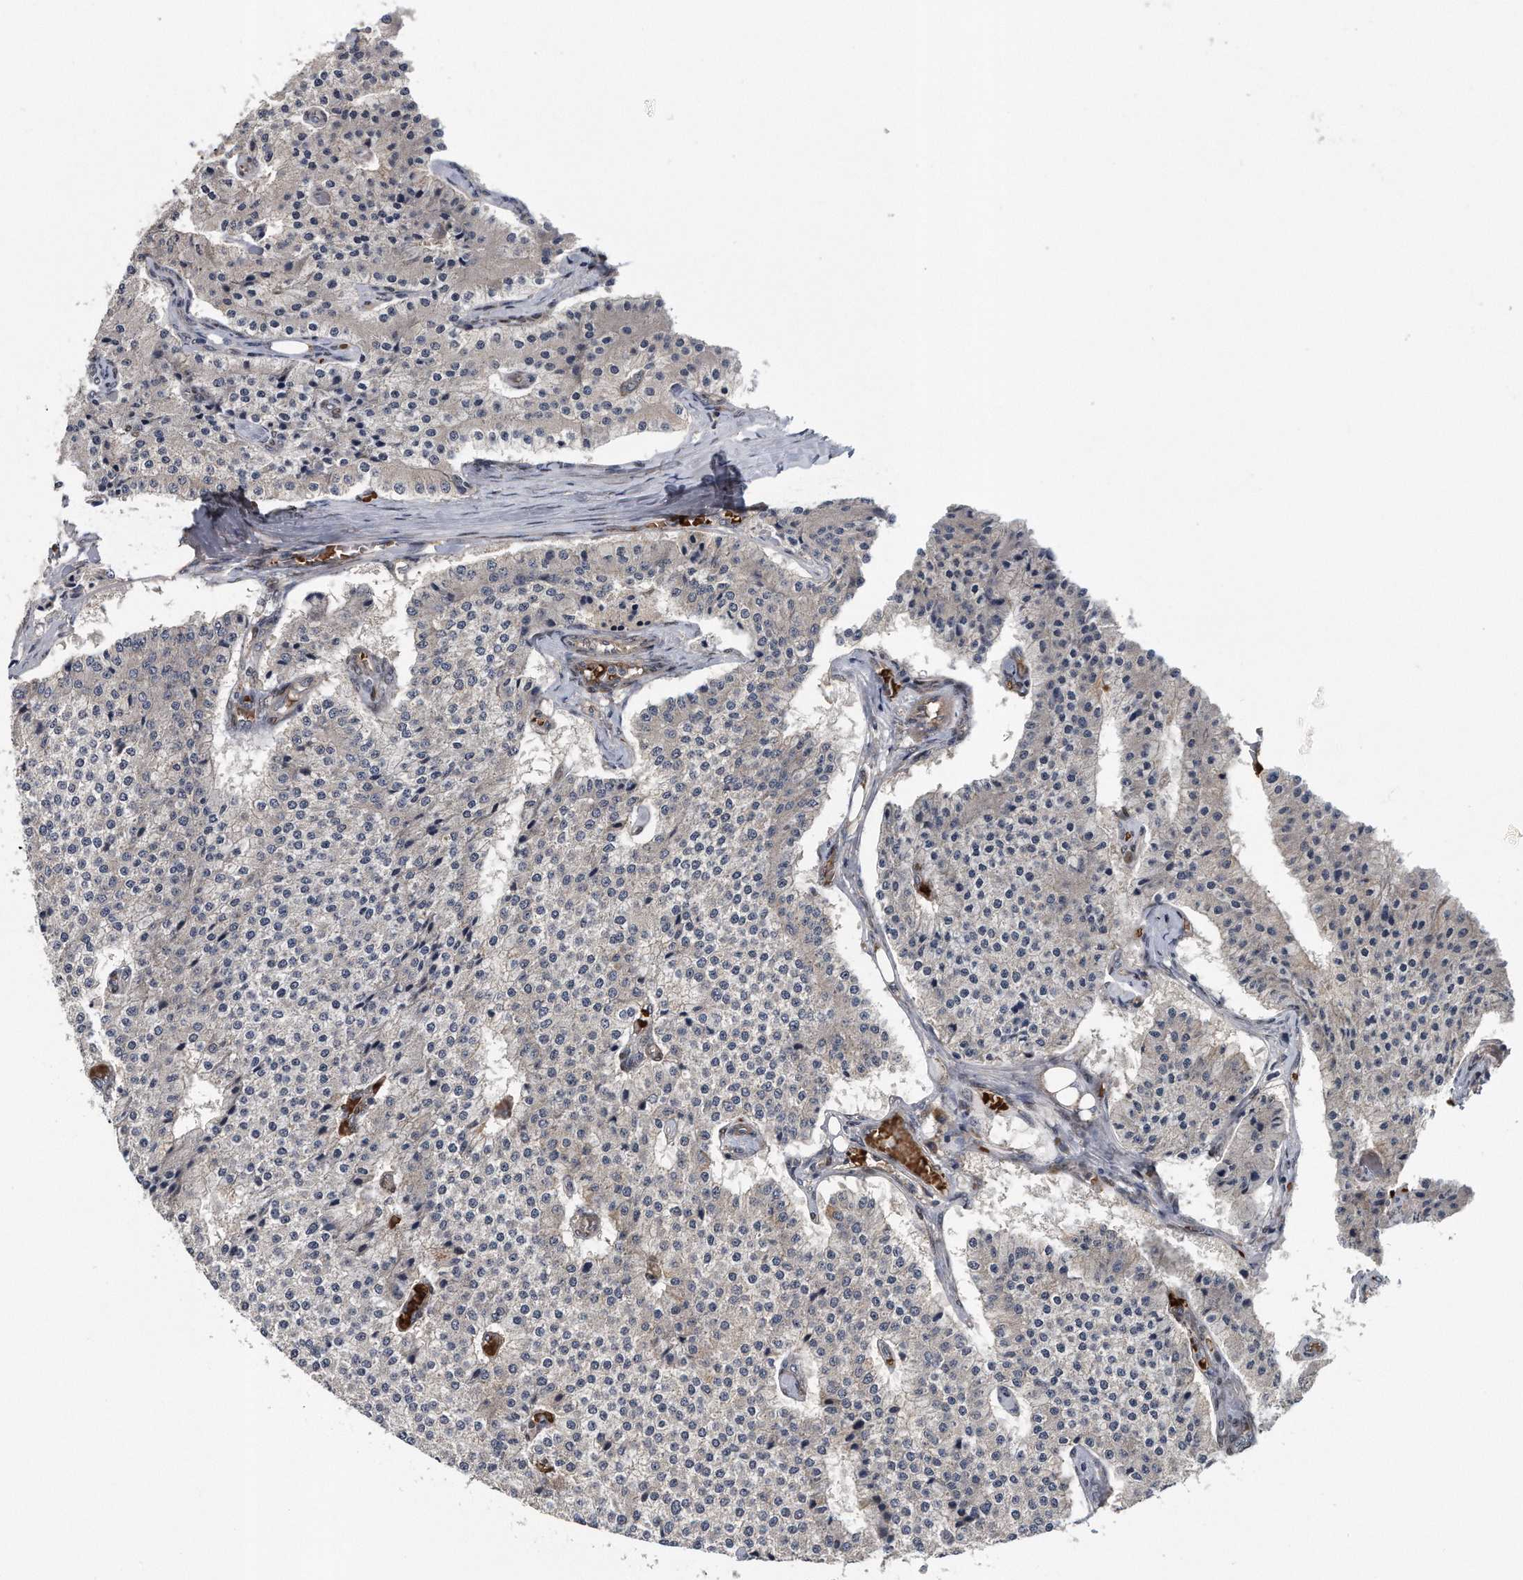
{"staining": {"intensity": "negative", "quantity": "none", "location": "none"}, "tissue": "carcinoid", "cell_type": "Tumor cells", "image_type": "cancer", "snomed": [{"axis": "morphology", "description": "Carcinoid, malignant, NOS"}, {"axis": "topography", "description": "Colon"}], "caption": "An immunohistochemistry photomicrograph of carcinoid is shown. There is no staining in tumor cells of carcinoid. The staining was performed using DAB to visualize the protein expression in brown, while the nuclei were stained in blue with hematoxylin (Magnification: 20x).", "gene": "ZNF79", "patient": {"sex": "female", "age": 52}}